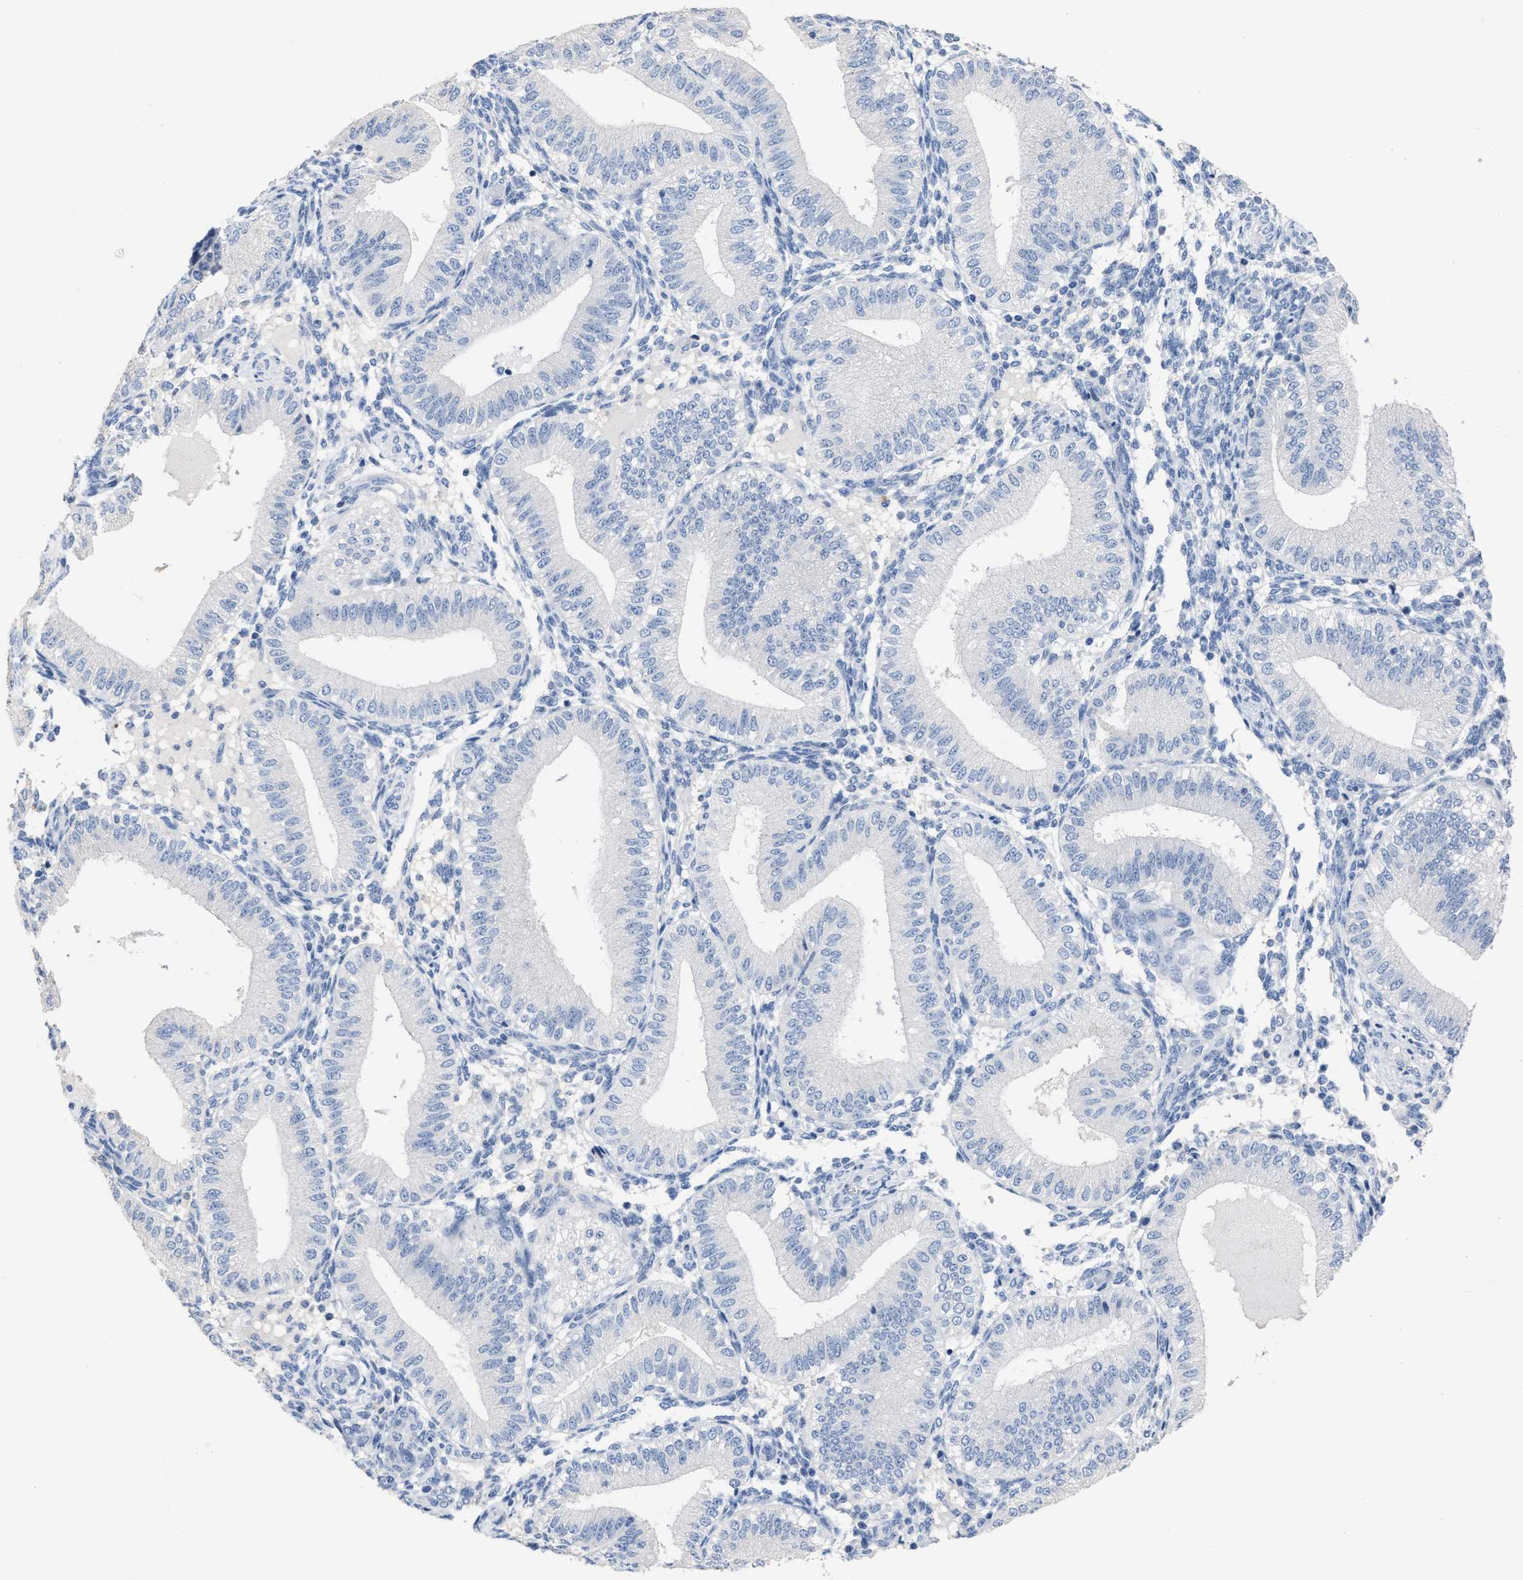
{"staining": {"intensity": "negative", "quantity": "none", "location": "none"}, "tissue": "endometrium", "cell_type": "Cells in endometrial stroma", "image_type": "normal", "snomed": [{"axis": "morphology", "description": "Normal tissue, NOS"}, {"axis": "topography", "description": "Endometrium"}], "caption": "An image of human endometrium is negative for staining in cells in endometrial stroma. (Immunohistochemistry, brightfield microscopy, high magnification).", "gene": "CEACAM5", "patient": {"sex": "female", "age": 39}}